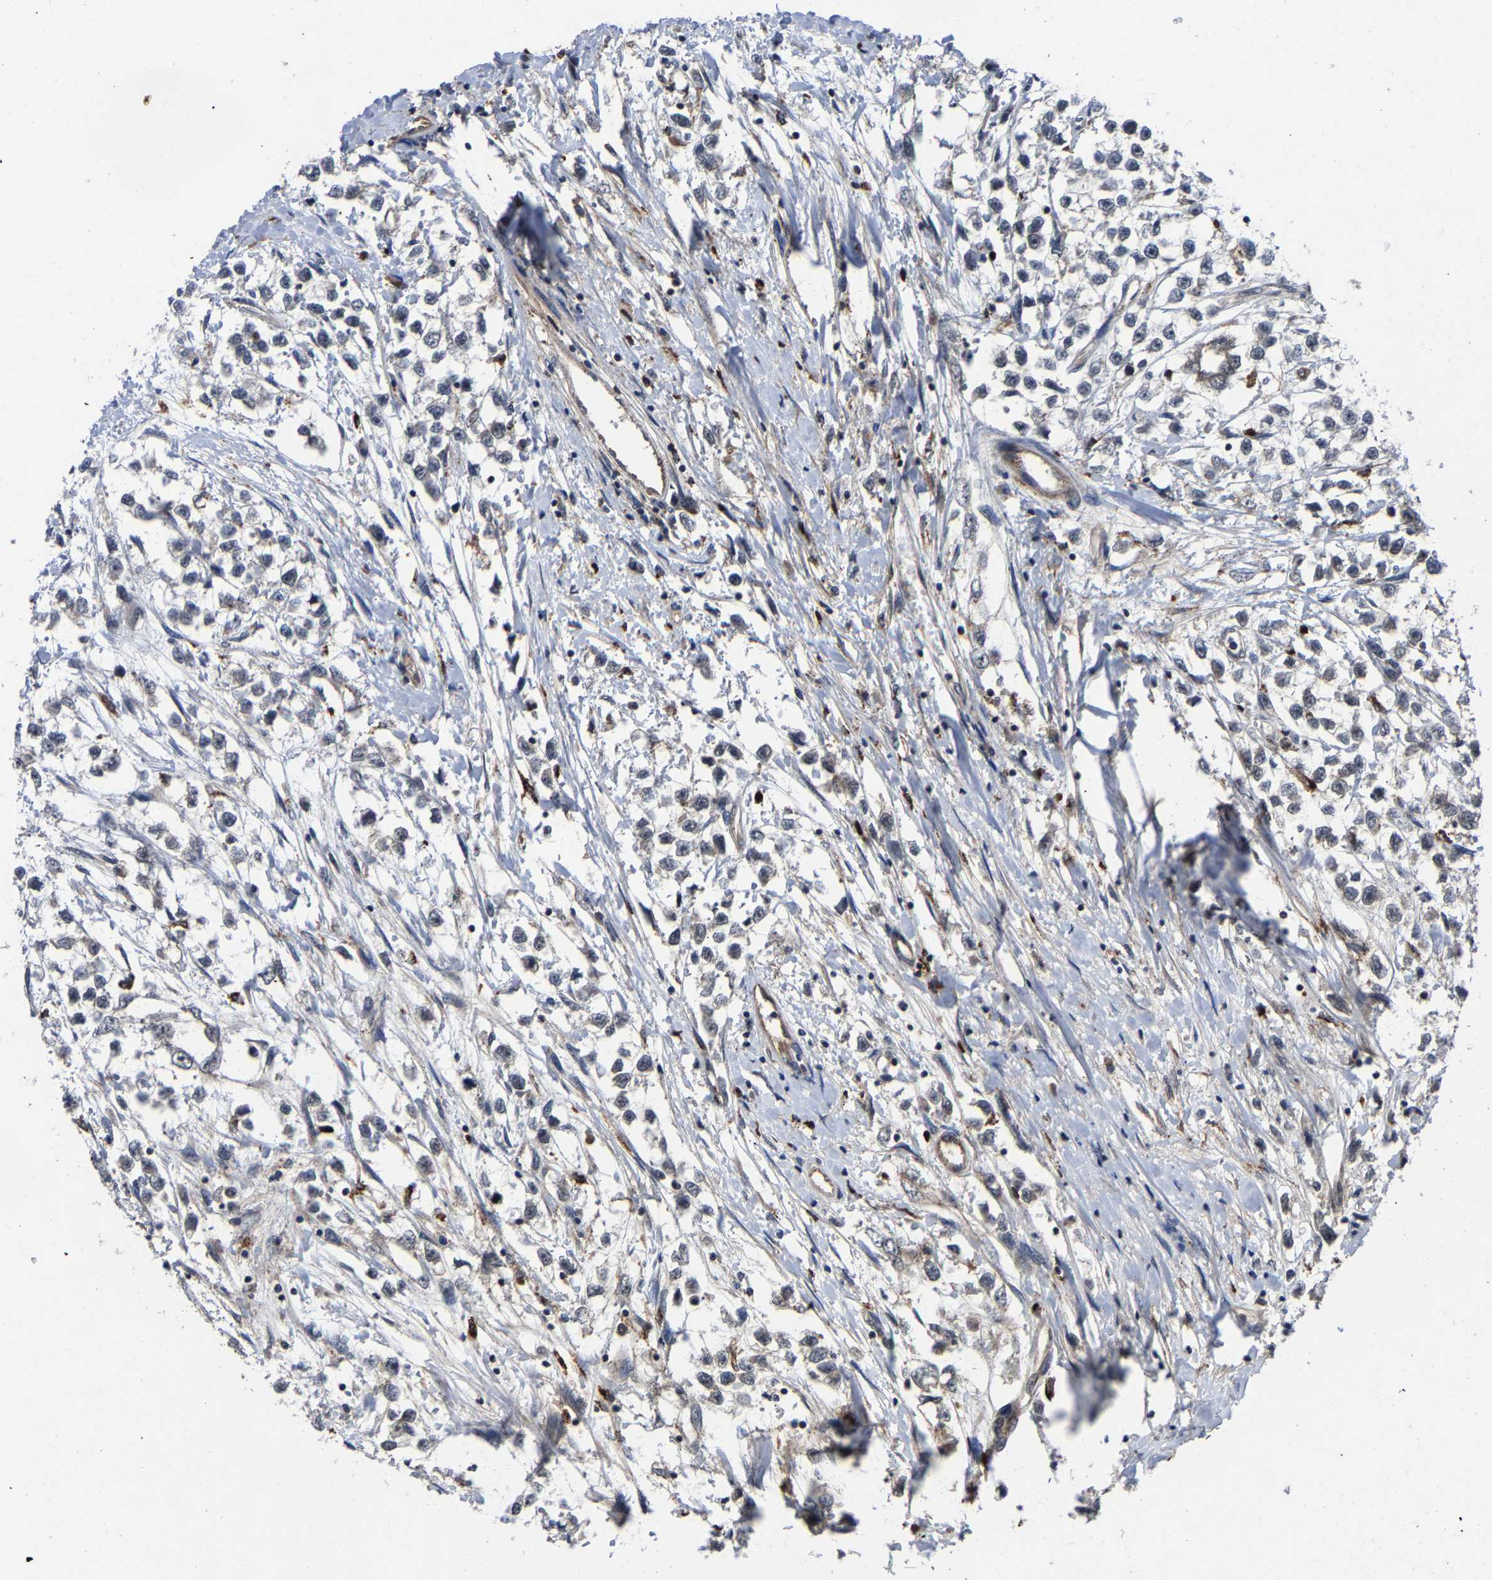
{"staining": {"intensity": "negative", "quantity": "none", "location": "none"}, "tissue": "testis cancer", "cell_type": "Tumor cells", "image_type": "cancer", "snomed": [{"axis": "morphology", "description": "Seminoma, NOS"}, {"axis": "morphology", "description": "Carcinoma, Embryonal, NOS"}, {"axis": "topography", "description": "Testis"}], "caption": "DAB immunohistochemical staining of human testis embryonal carcinoma displays no significant expression in tumor cells. (DAB (3,3'-diaminobenzidine) immunohistochemistry (IHC) visualized using brightfield microscopy, high magnification).", "gene": "ZCCHC7", "patient": {"sex": "male", "age": 51}}